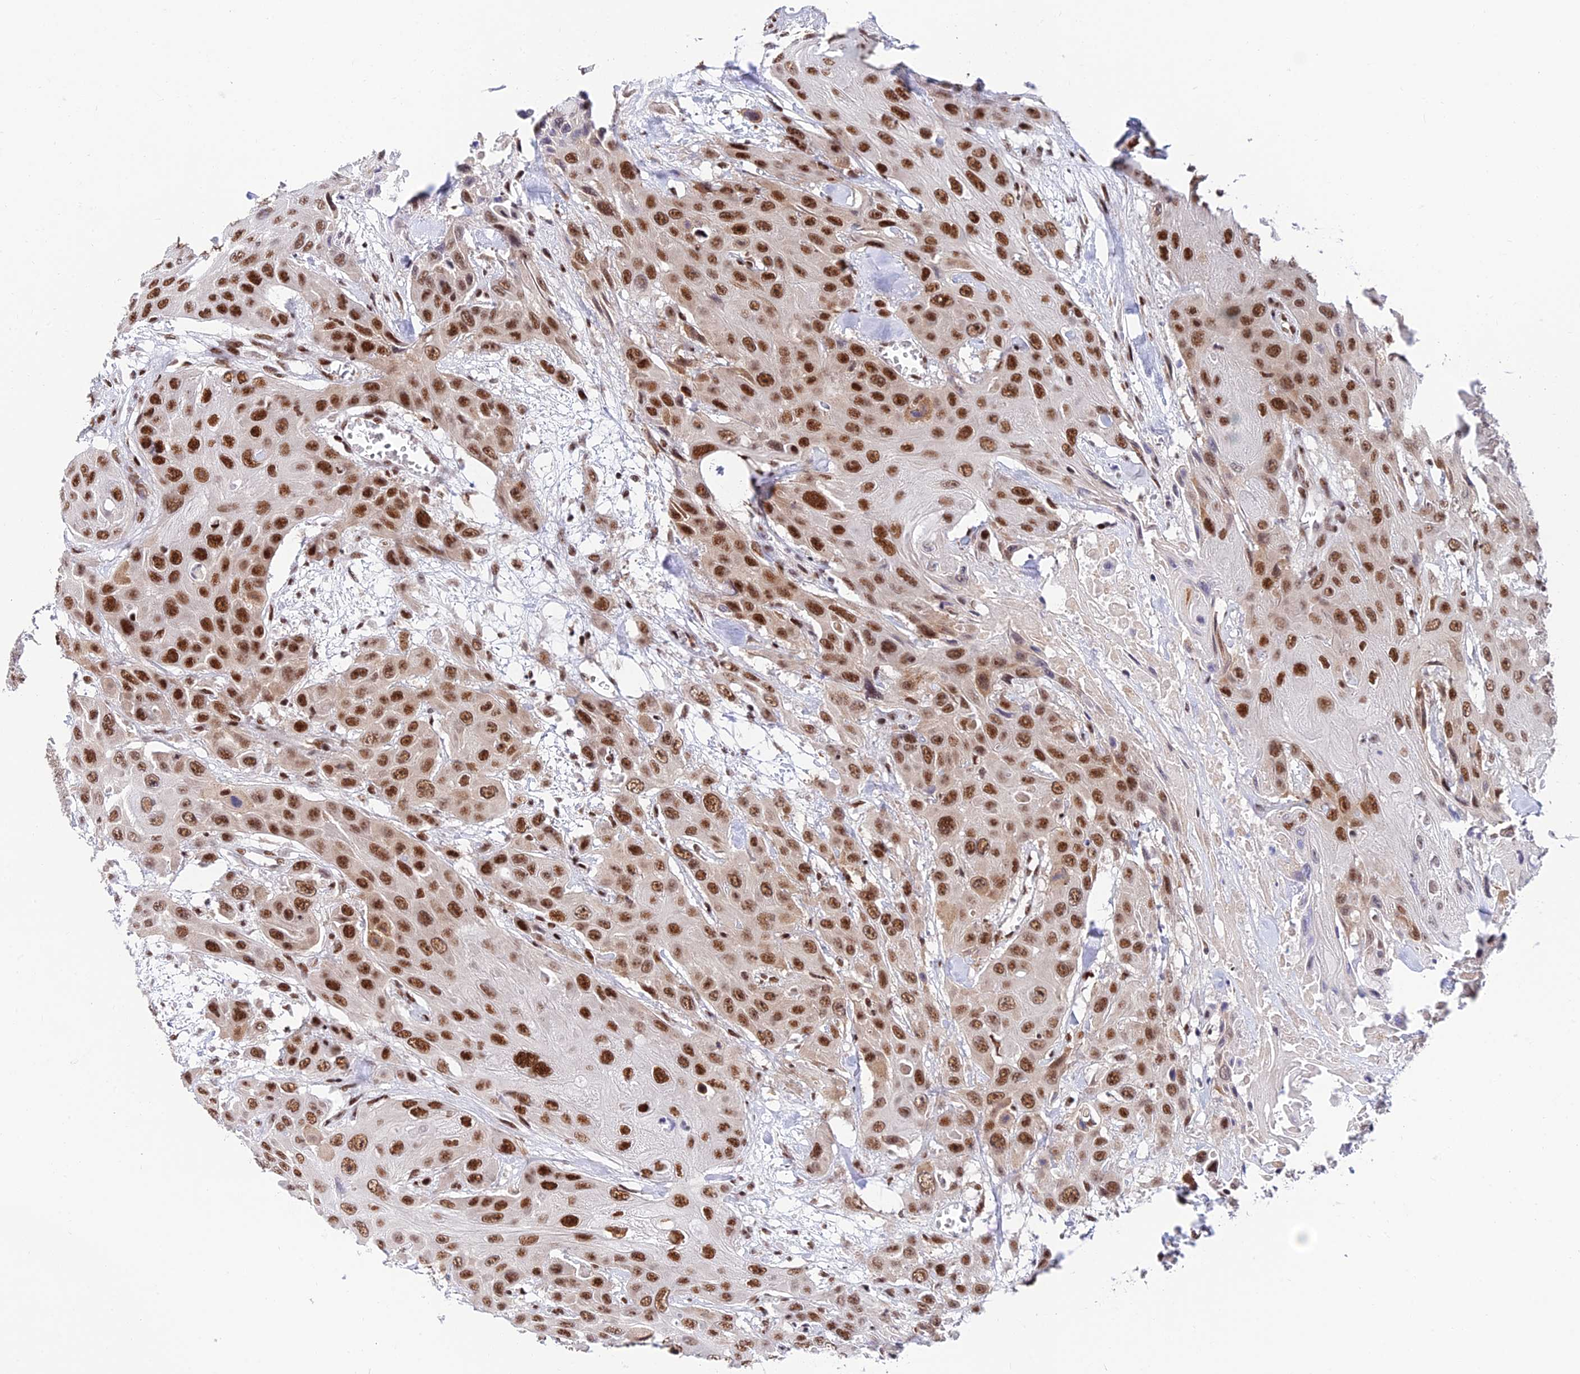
{"staining": {"intensity": "moderate", "quantity": ">75%", "location": "nuclear"}, "tissue": "head and neck cancer", "cell_type": "Tumor cells", "image_type": "cancer", "snomed": [{"axis": "morphology", "description": "Squamous cell carcinoma, NOS"}, {"axis": "topography", "description": "Head-Neck"}], "caption": "Human squamous cell carcinoma (head and neck) stained with a brown dye reveals moderate nuclear positive staining in about >75% of tumor cells.", "gene": "USP22", "patient": {"sex": "male", "age": 81}}